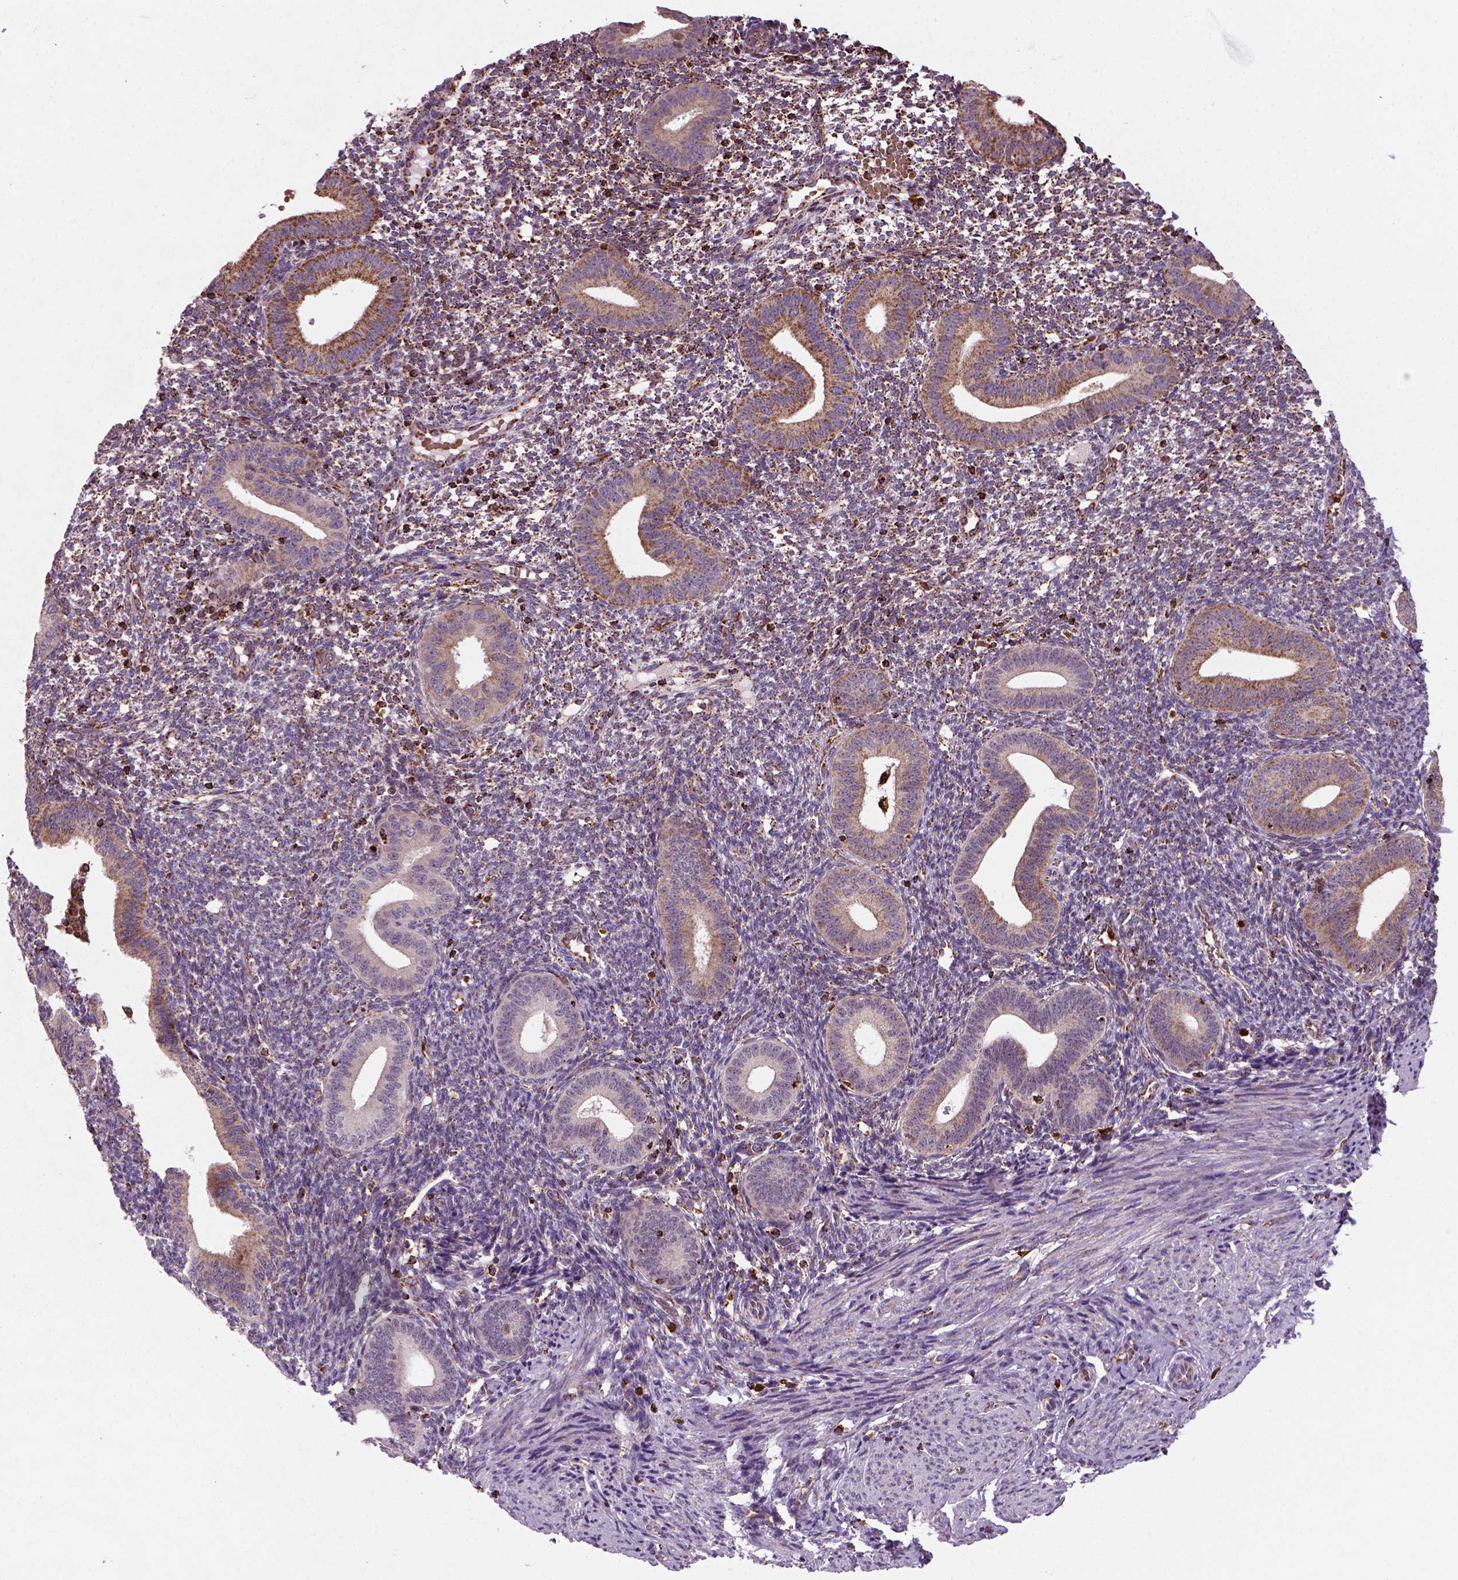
{"staining": {"intensity": "weak", "quantity": ">75%", "location": "cytoplasmic/membranous"}, "tissue": "endometrium", "cell_type": "Cells in endometrial stroma", "image_type": "normal", "snomed": [{"axis": "morphology", "description": "Normal tissue, NOS"}, {"axis": "topography", "description": "Endometrium"}], "caption": "DAB immunohistochemical staining of normal human endometrium exhibits weak cytoplasmic/membranous protein staining in approximately >75% of cells in endometrial stroma.", "gene": "NUDT16L1", "patient": {"sex": "female", "age": 40}}